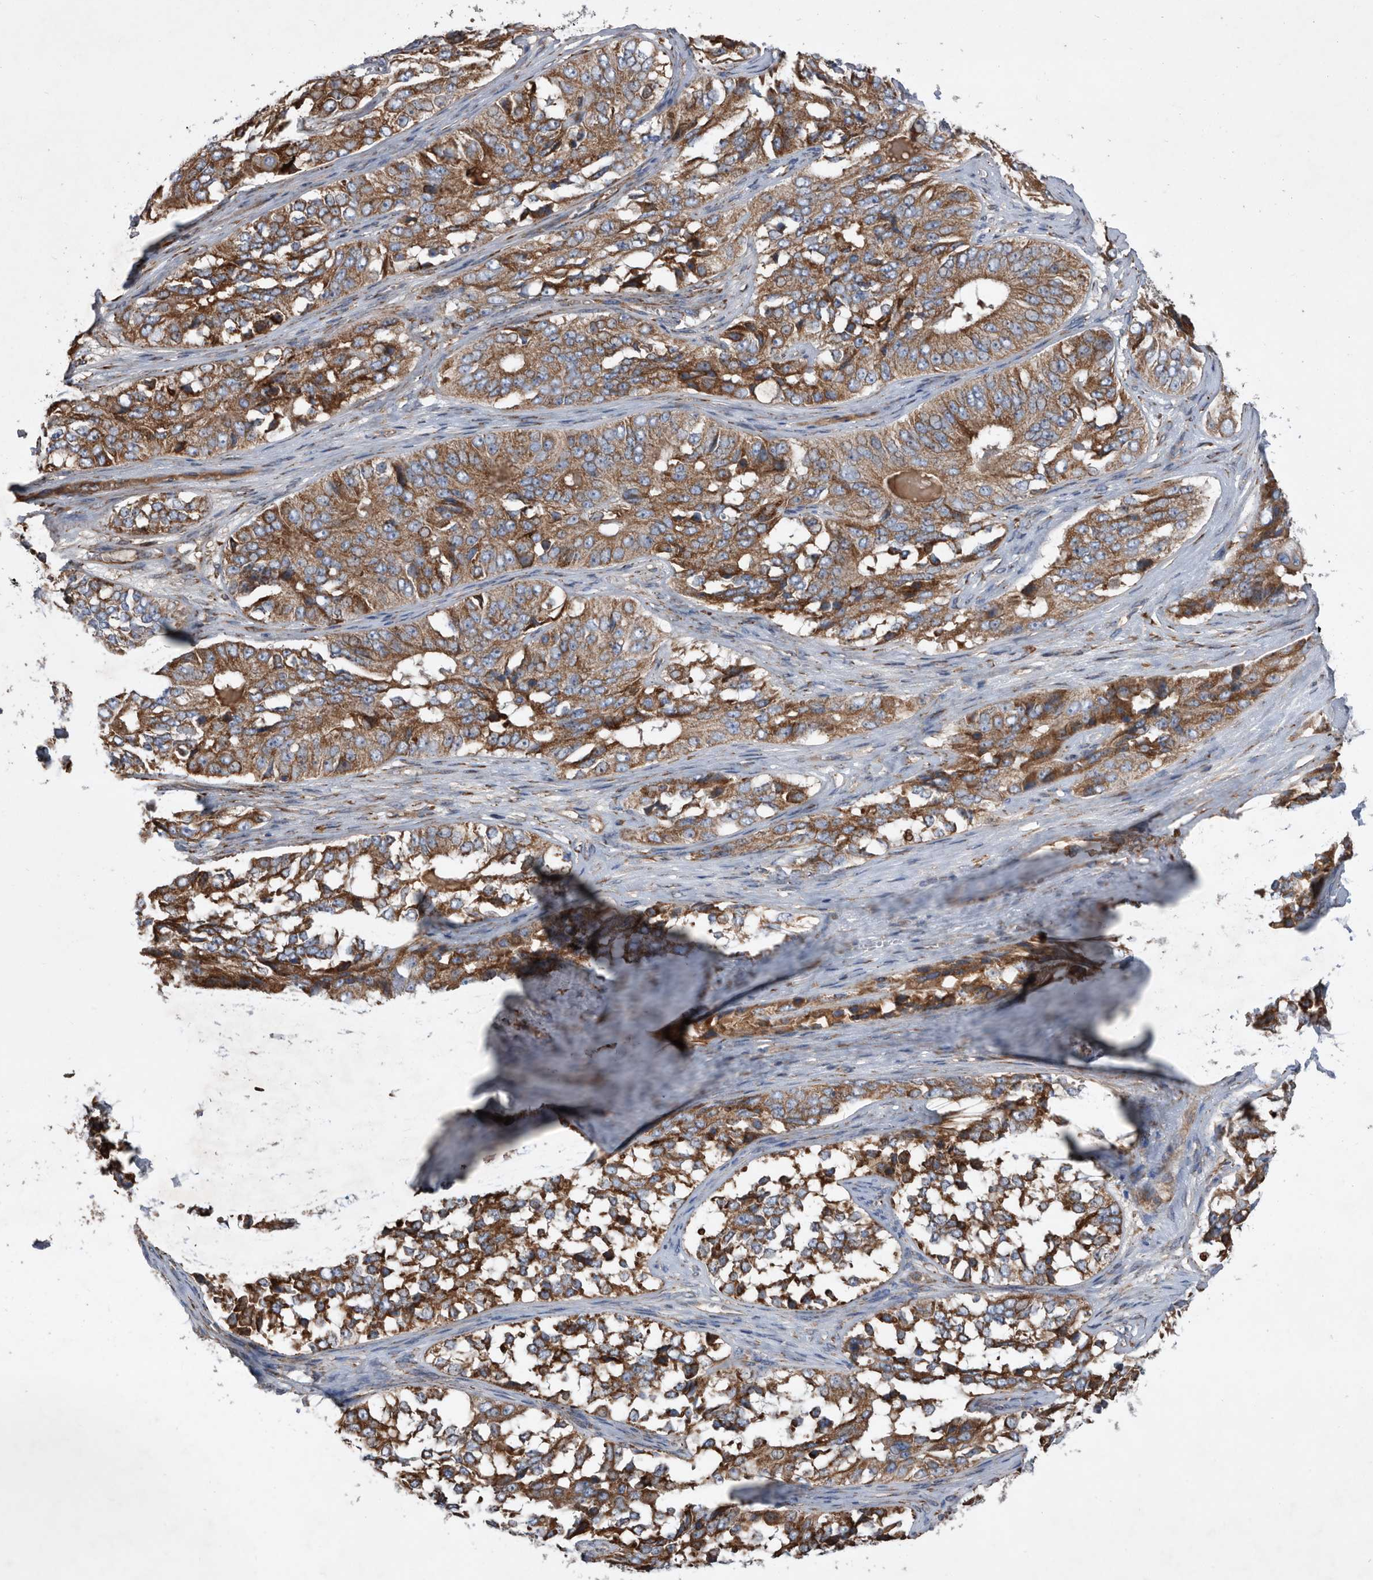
{"staining": {"intensity": "strong", "quantity": ">75%", "location": "cytoplasmic/membranous"}, "tissue": "ovarian cancer", "cell_type": "Tumor cells", "image_type": "cancer", "snomed": [{"axis": "morphology", "description": "Carcinoma, endometroid"}, {"axis": "topography", "description": "Ovary"}], "caption": "Brown immunohistochemical staining in ovarian cancer (endometroid carcinoma) demonstrates strong cytoplasmic/membranous staining in approximately >75% of tumor cells.", "gene": "ATP13A3", "patient": {"sex": "female", "age": 51}}